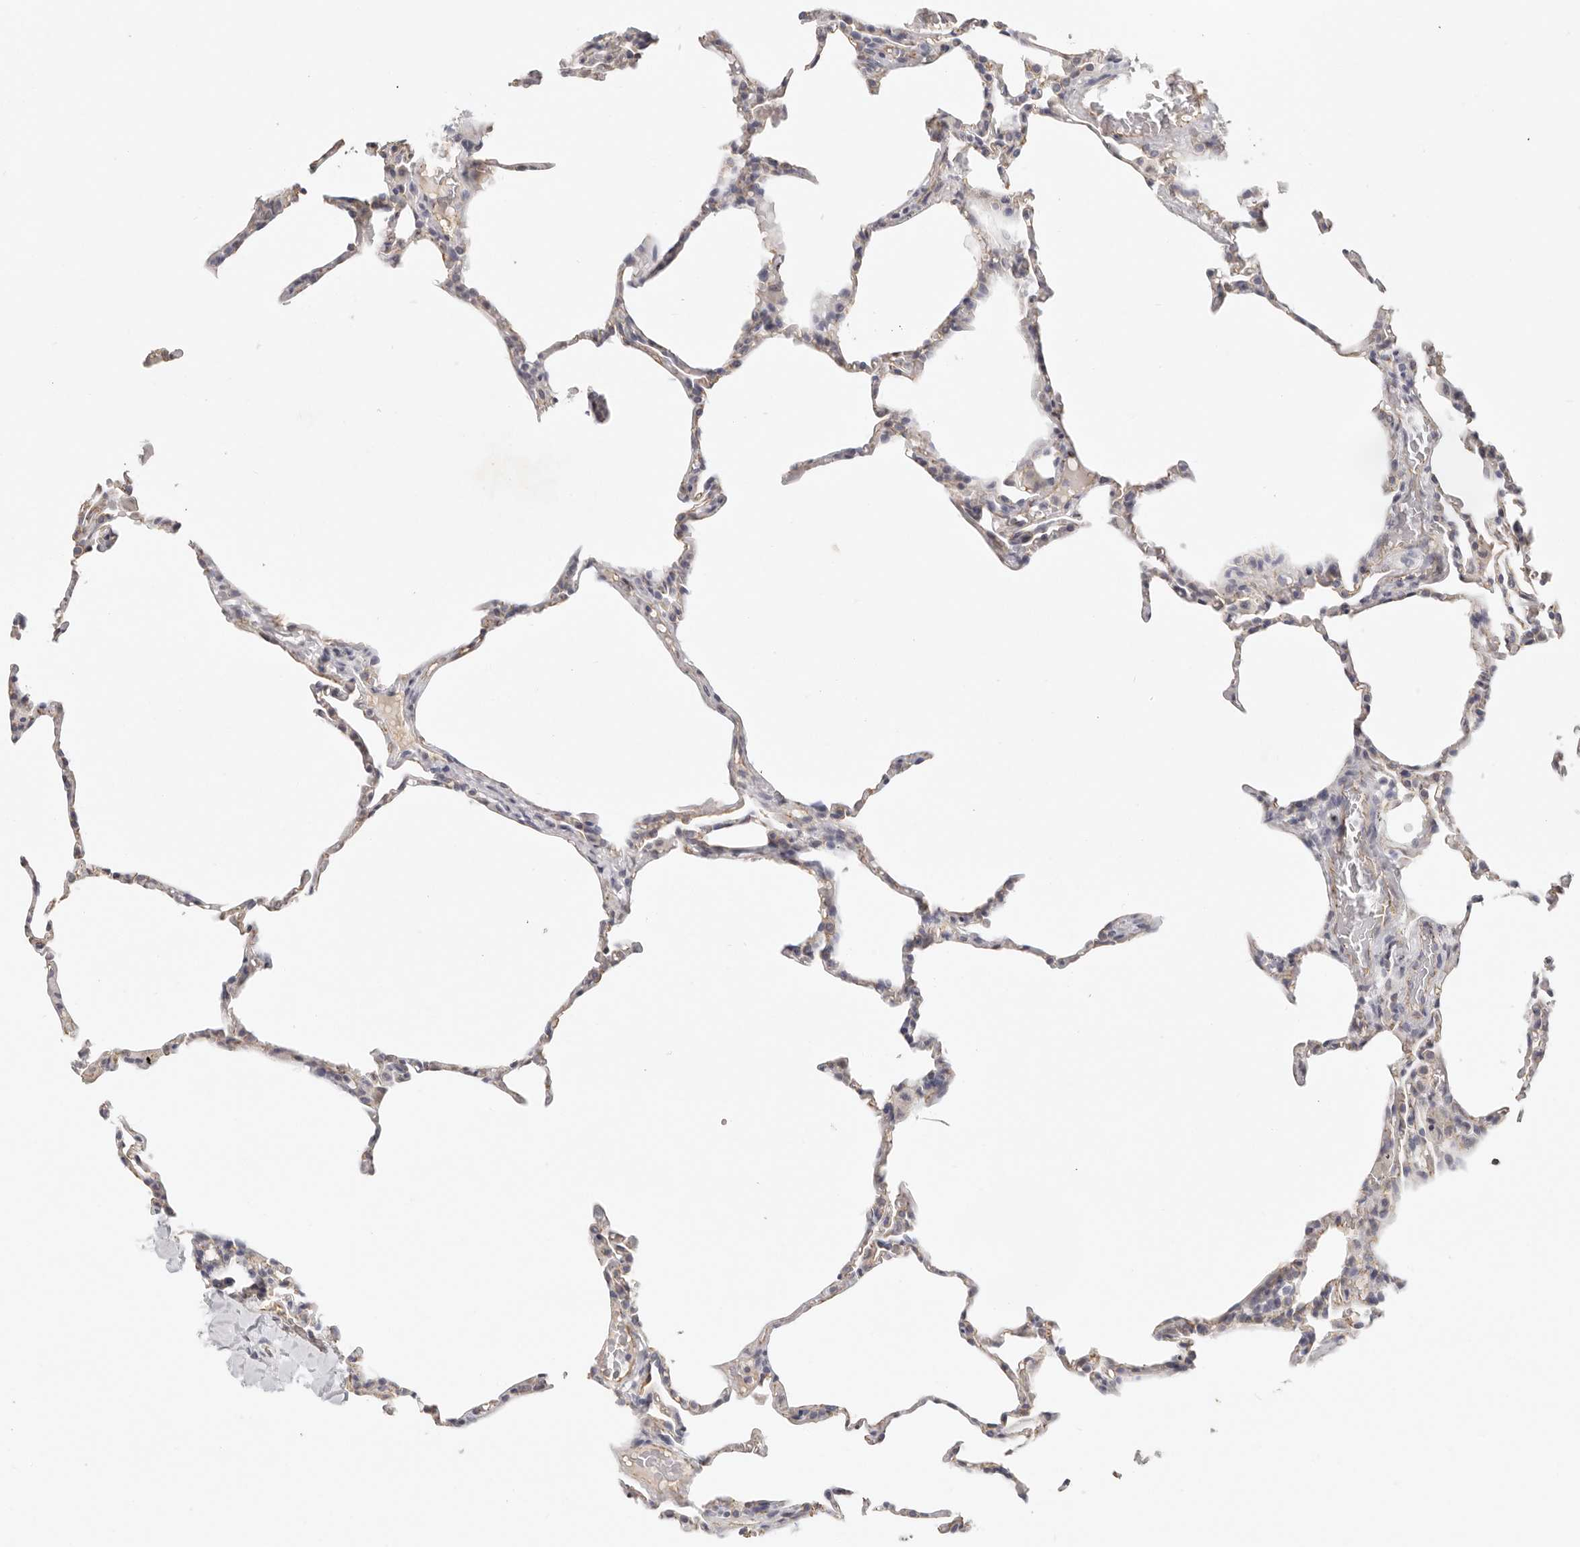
{"staining": {"intensity": "negative", "quantity": "none", "location": "none"}, "tissue": "lung", "cell_type": "Alveolar cells", "image_type": "normal", "snomed": [{"axis": "morphology", "description": "Normal tissue, NOS"}, {"axis": "topography", "description": "Lung"}], "caption": "Immunohistochemistry image of normal human lung stained for a protein (brown), which displays no positivity in alveolar cells.", "gene": "ANXA9", "patient": {"sex": "male", "age": 20}}